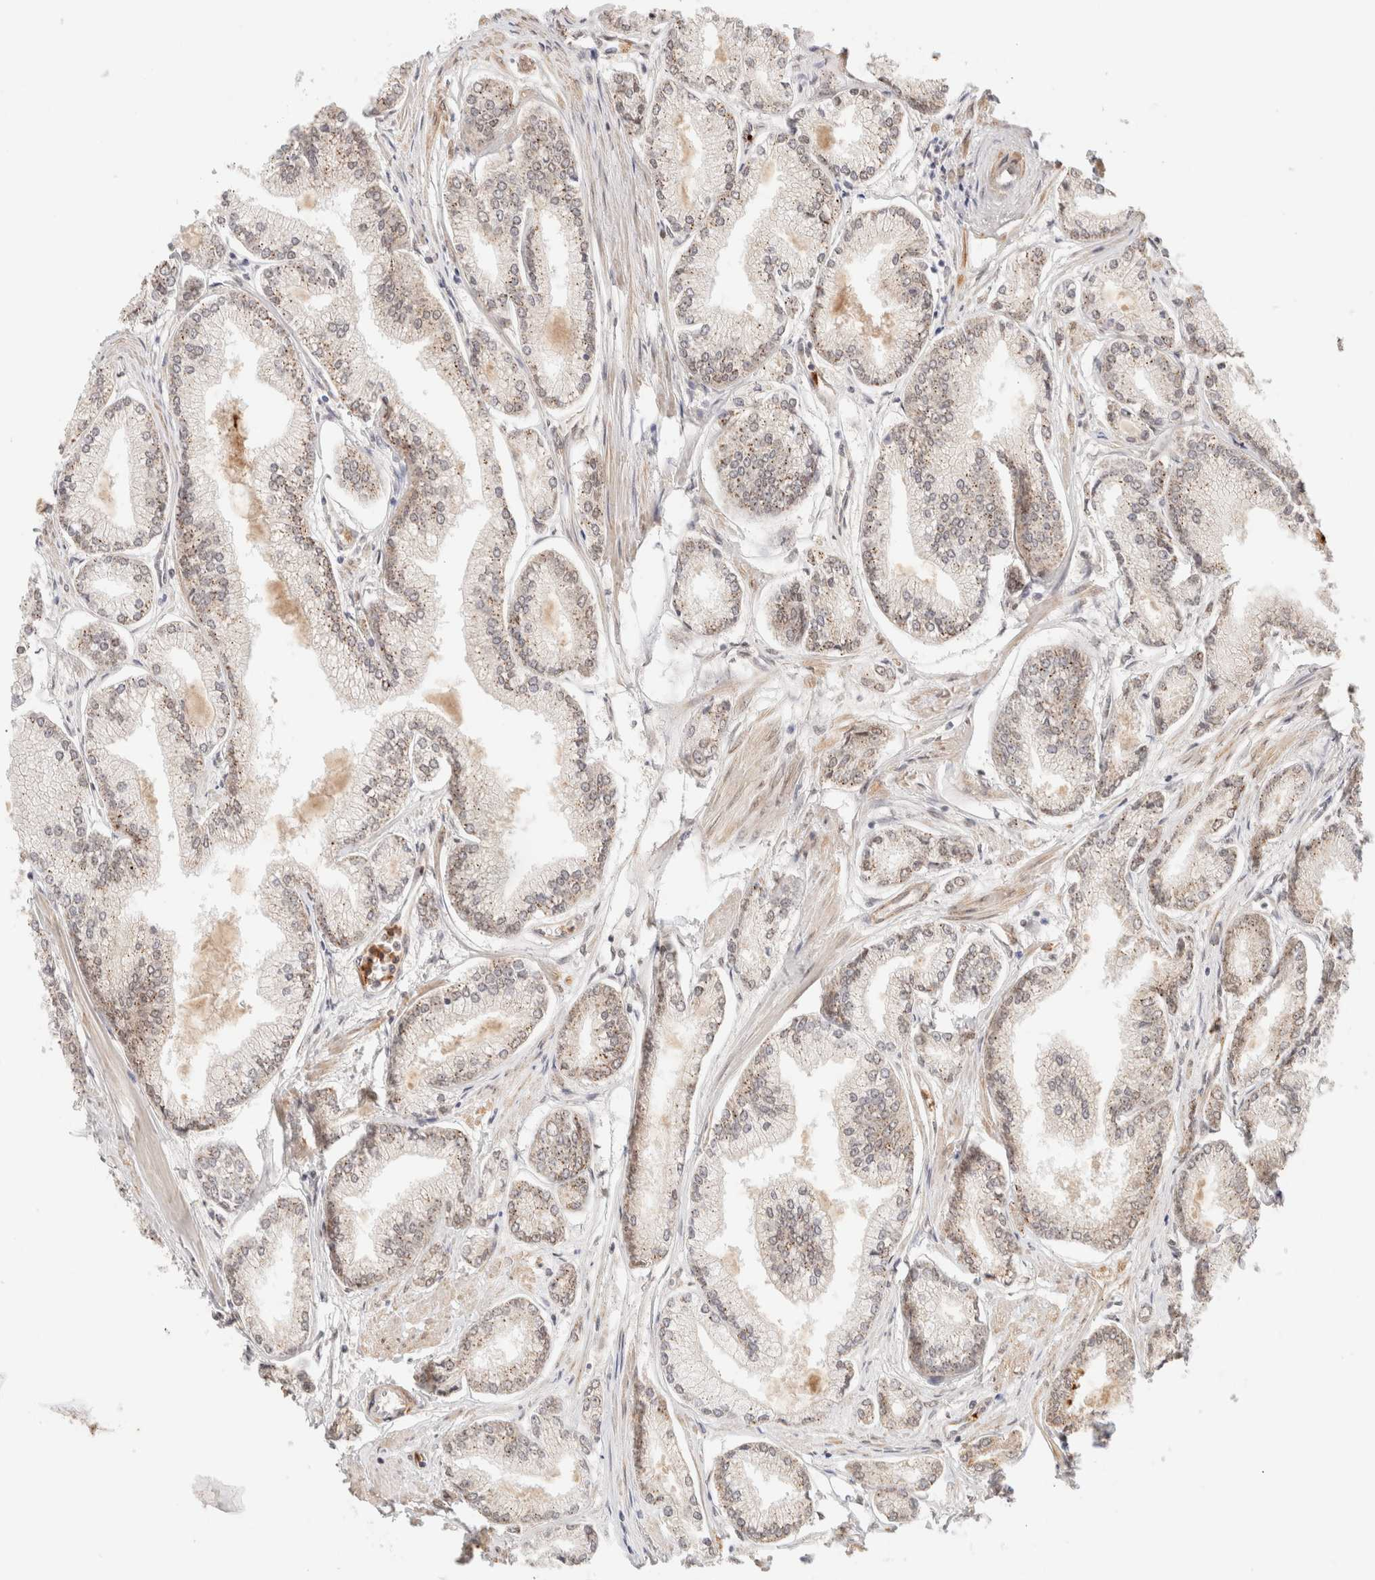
{"staining": {"intensity": "moderate", "quantity": "<25%", "location": "cytoplasmic/membranous,nuclear"}, "tissue": "prostate cancer", "cell_type": "Tumor cells", "image_type": "cancer", "snomed": [{"axis": "morphology", "description": "Adenocarcinoma, Low grade"}, {"axis": "topography", "description": "Prostate"}], "caption": "Prostate cancer tissue displays moderate cytoplasmic/membranous and nuclear positivity in about <25% of tumor cells, visualized by immunohistochemistry. The protein is shown in brown color, while the nuclei are stained blue.", "gene": "BRPF3", "patient": {"sex": "male", "age": 52}}